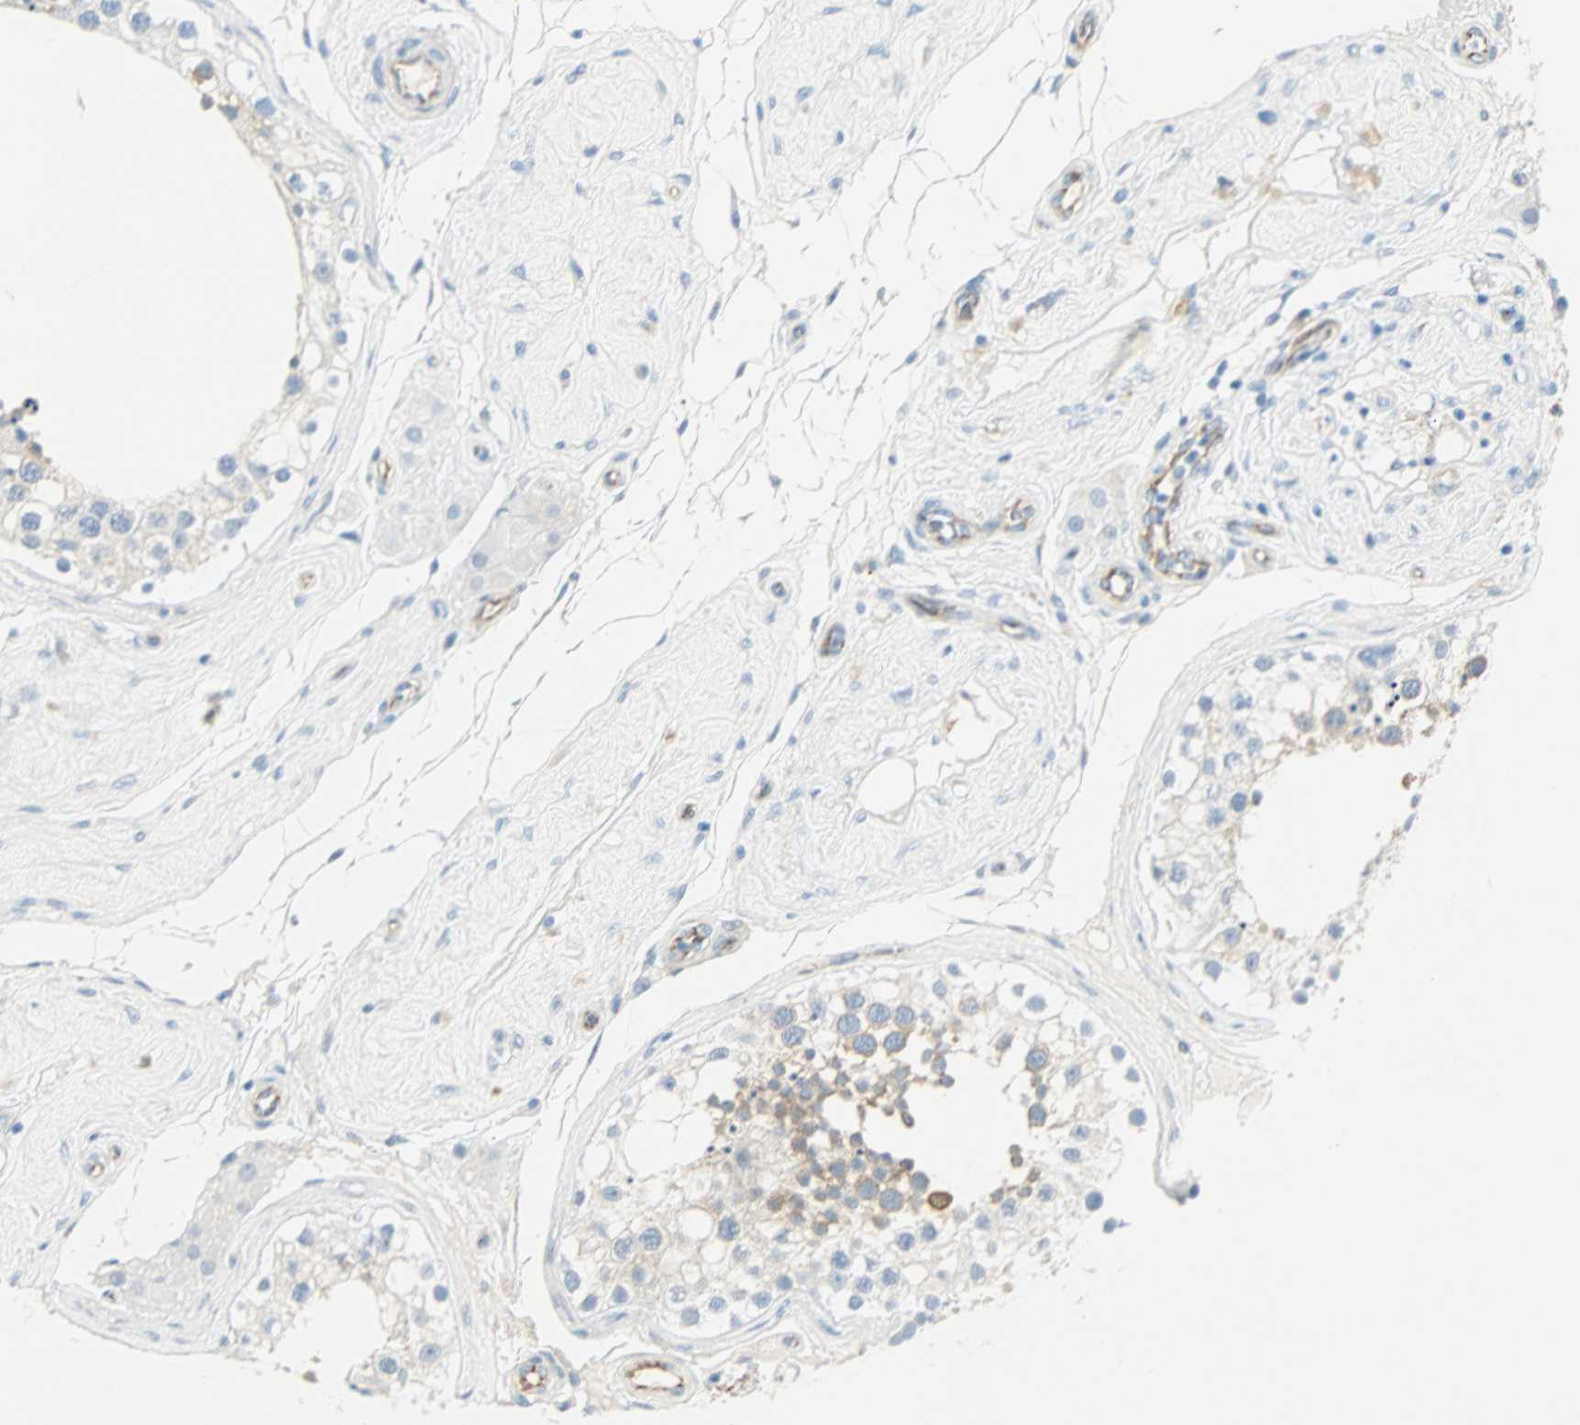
{"staining": {"intensity": "moderate", "quantity": "<25%", "location": "cytoplasmic/membranous"}, "tissue": "testis", "cell_type": "Cells in seminiferous ducts", "image_type": "normal", "snomed": [{"axis": "morphology", "description": "Normal tissue, NOS"}, {"axis": "topography", "description": "Testis"}], "caption": "Unremarkable testis demonstrates moderate cytoplasmic/membranous expression in approximately <25% of cells in seminiferous ducts (DAB = brown stain, brightfield microscopy at high magnification)..", "gene": "VPS9D1", "patient": {"sex": "male", "age": 68}}